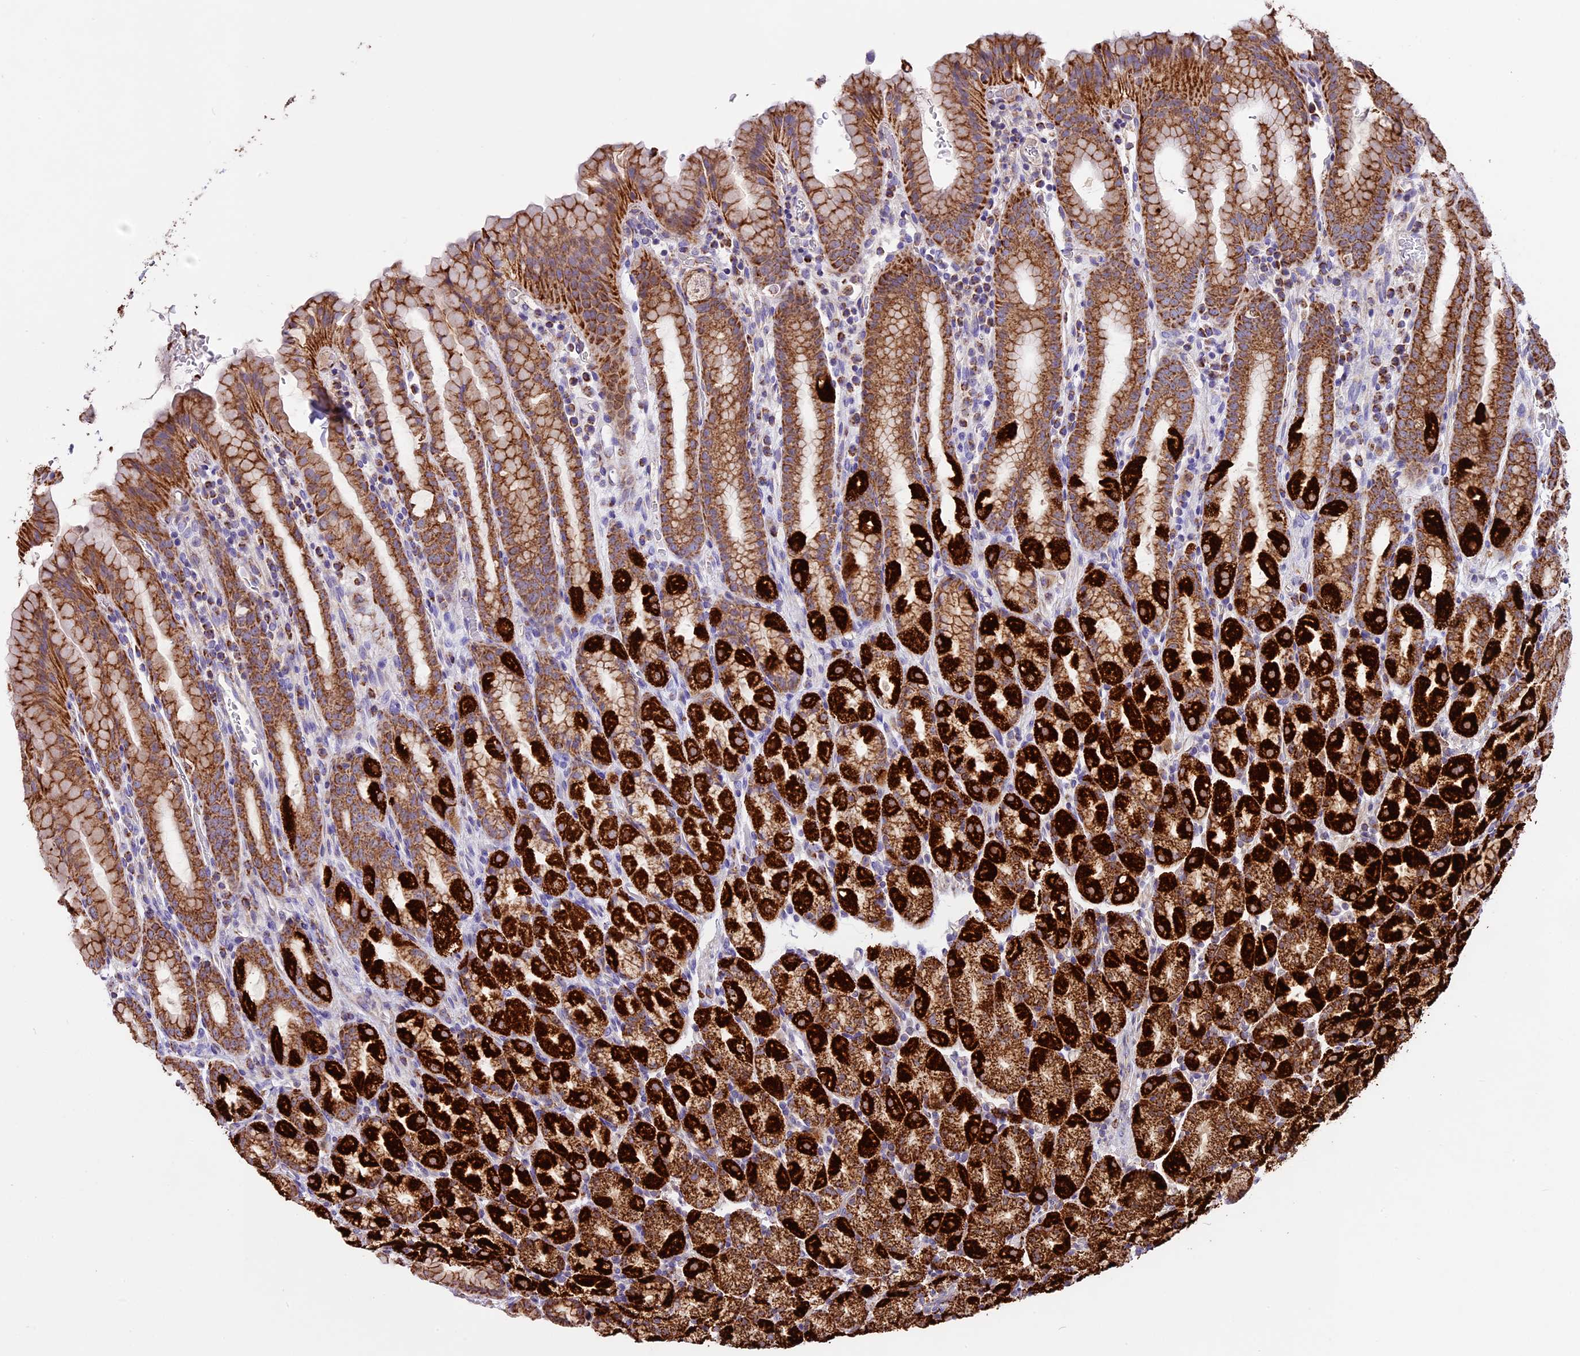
{"staining": {"intensity": "strong", "quantity": "25%-75%", "location": "cytoplasmic/membranous"}, "tissue": "stomach", "cell_type": "Glandular cells", "image_type": "normal", "snomed": [{"axis": "morphology", "description": "Normal tissue, NOS"}, {"axis": "topography", "description": "Stomach, upper"}, {"axis": "topography", "description": "Stomach, lower"}, {"axis": "topography", "description": "Small intestine"}], "caption": "Protein expression analysis of unremarkable human stomach reveals strong cytoplasmic/membranous positivity in about 25%-75% of glandular cells. (DAB IHC, brown staining for protein, blue staining for nuclei).", "gene": "COX17", "patient": {"sex": "male", "age": 68}}